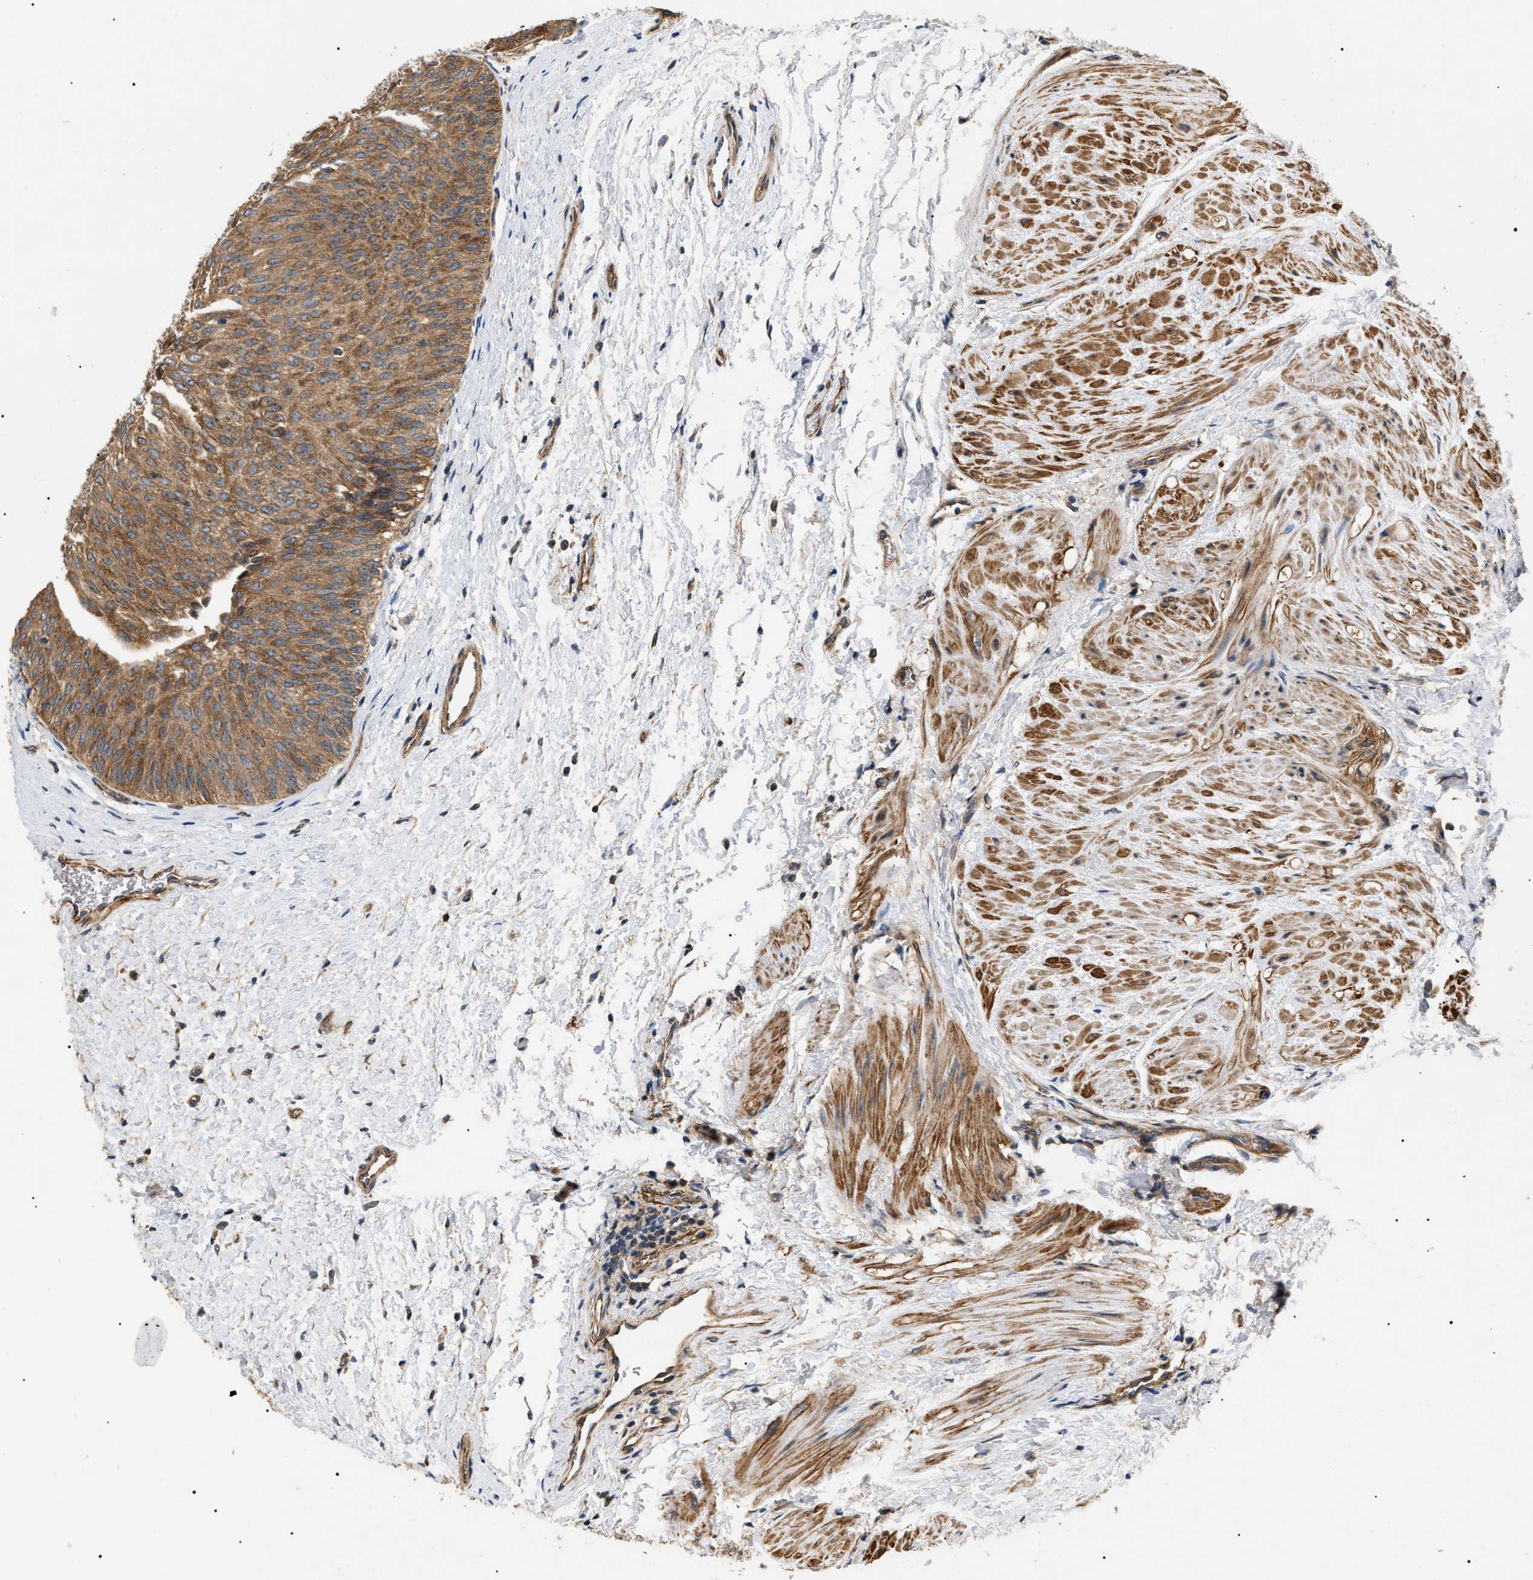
{"staining": {"intensity": "moderate", "quantity": ">75%", "location": "cytoplasmic/membranous"}, "tissue": "urothelial cancer", "cell_type": "Tumor cells", "image_type": "cancer", "snomed": [{"axis": "morphology", "description": "Urothelial carcinoma, Low grade"}, {"axis": "topography", "description": "Urinary bladder"}], "caption": "Immunohistochemical staining of low-grade urothelial carcinoma shows medium levels of moderate cytoplasmic/membranous expression in about >75% of tumor cells.", "gene": "PPM1B", "patient": {"sex": "female", "age": 60}}